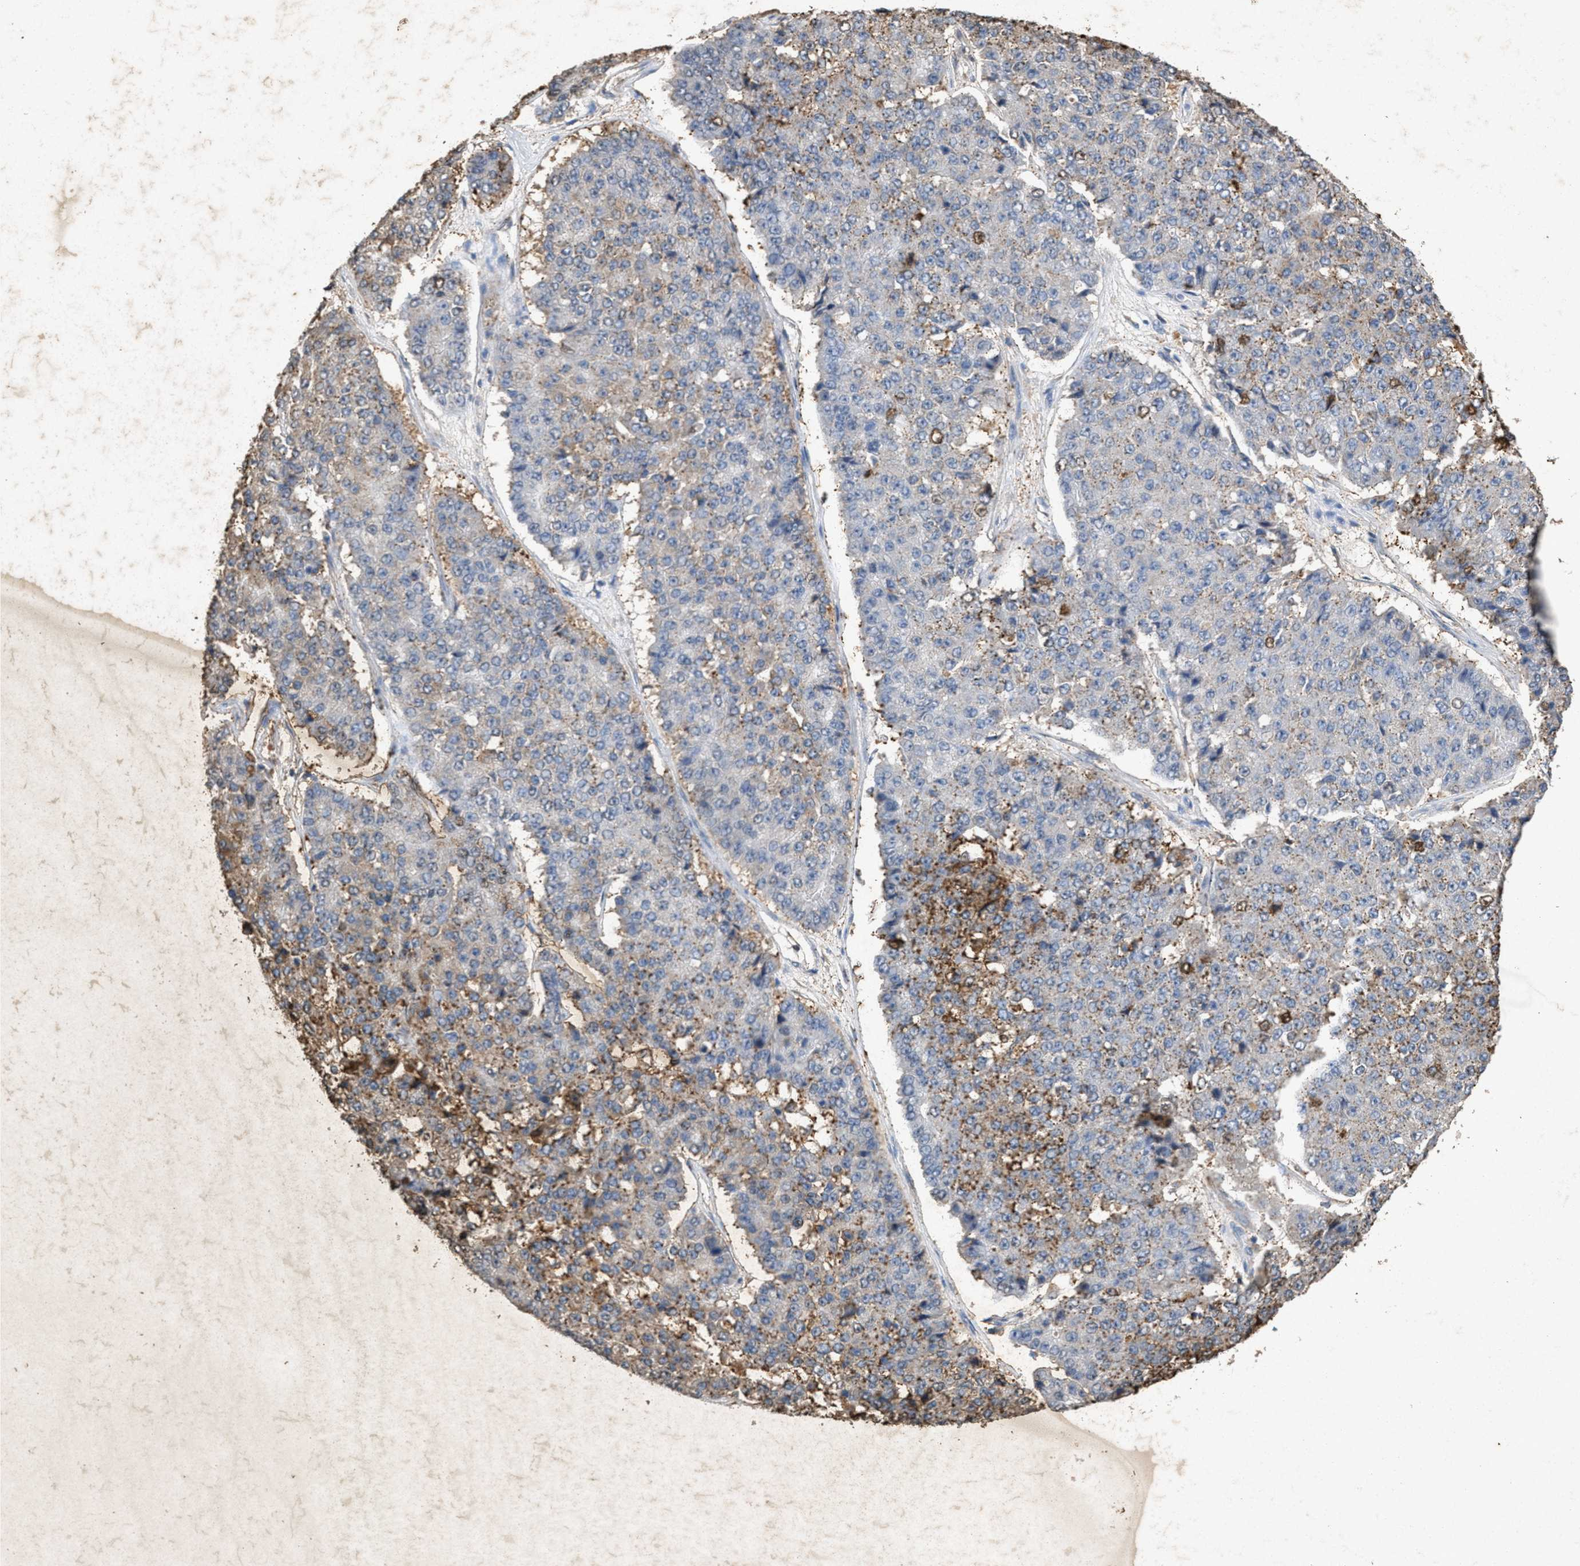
{"staining": {"intensity": "moderate", "quantity": "<25%", "location": "cytoplasmic/membranous"}, "tissue": "pancreatic cancer", "cell_type": "Tumor cells", "image_type": "cancer", "snomed": [{"axis": "morphology", "description": "Adenocarcinoma, NOS"}, {"axis": "topography", "description": "Pancreas"}], "caption": "The histopathology image demonstrates immunohistochemical staining of pancreatic adenocarcinoma. There is moderate cytoplasmic/membranous expression is present in approximately <25% of tumor cells.", "gene": "LTB4R2", "patient": {"sex": "male", "age": 50}}